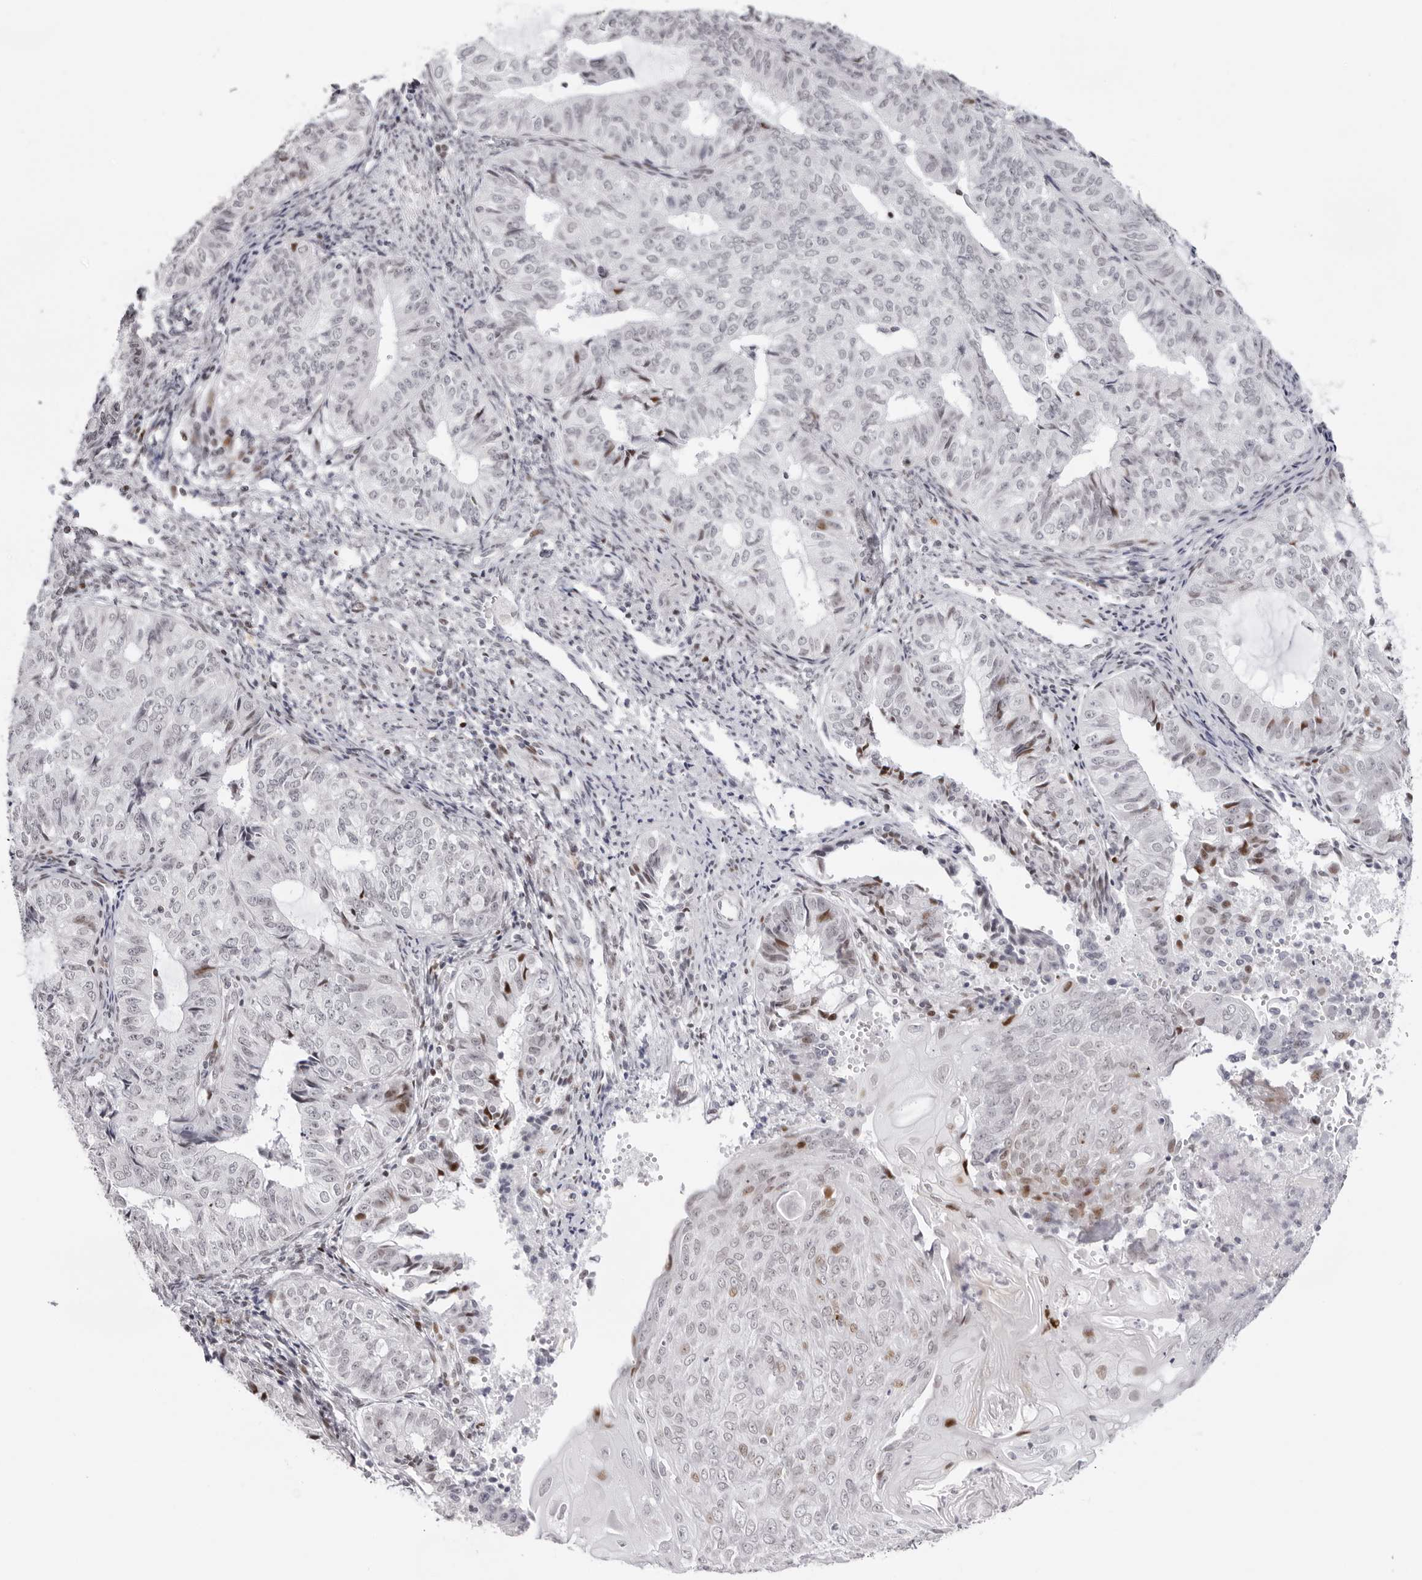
{"staining": {"intensity": "weak", "quantity": "<25%", "location": "nuclear"}, "tissue": "endometrial cancer", "cell_type": "Tumor cells", "image_type": "cancer", "snomed": [{"axis": "morphology", "description": "Adenocarcinoma, NOS"}, {"axis": "topography", "description": "Endometrium"}], "caption": "This is a image of immunohistochemistry (IHC) staining of endometrial cancer (adenocarcinoma), which shows no expression in tumor cells.", "gene": "NTPCR", "patient": {"sex": "female", "age": 32}}